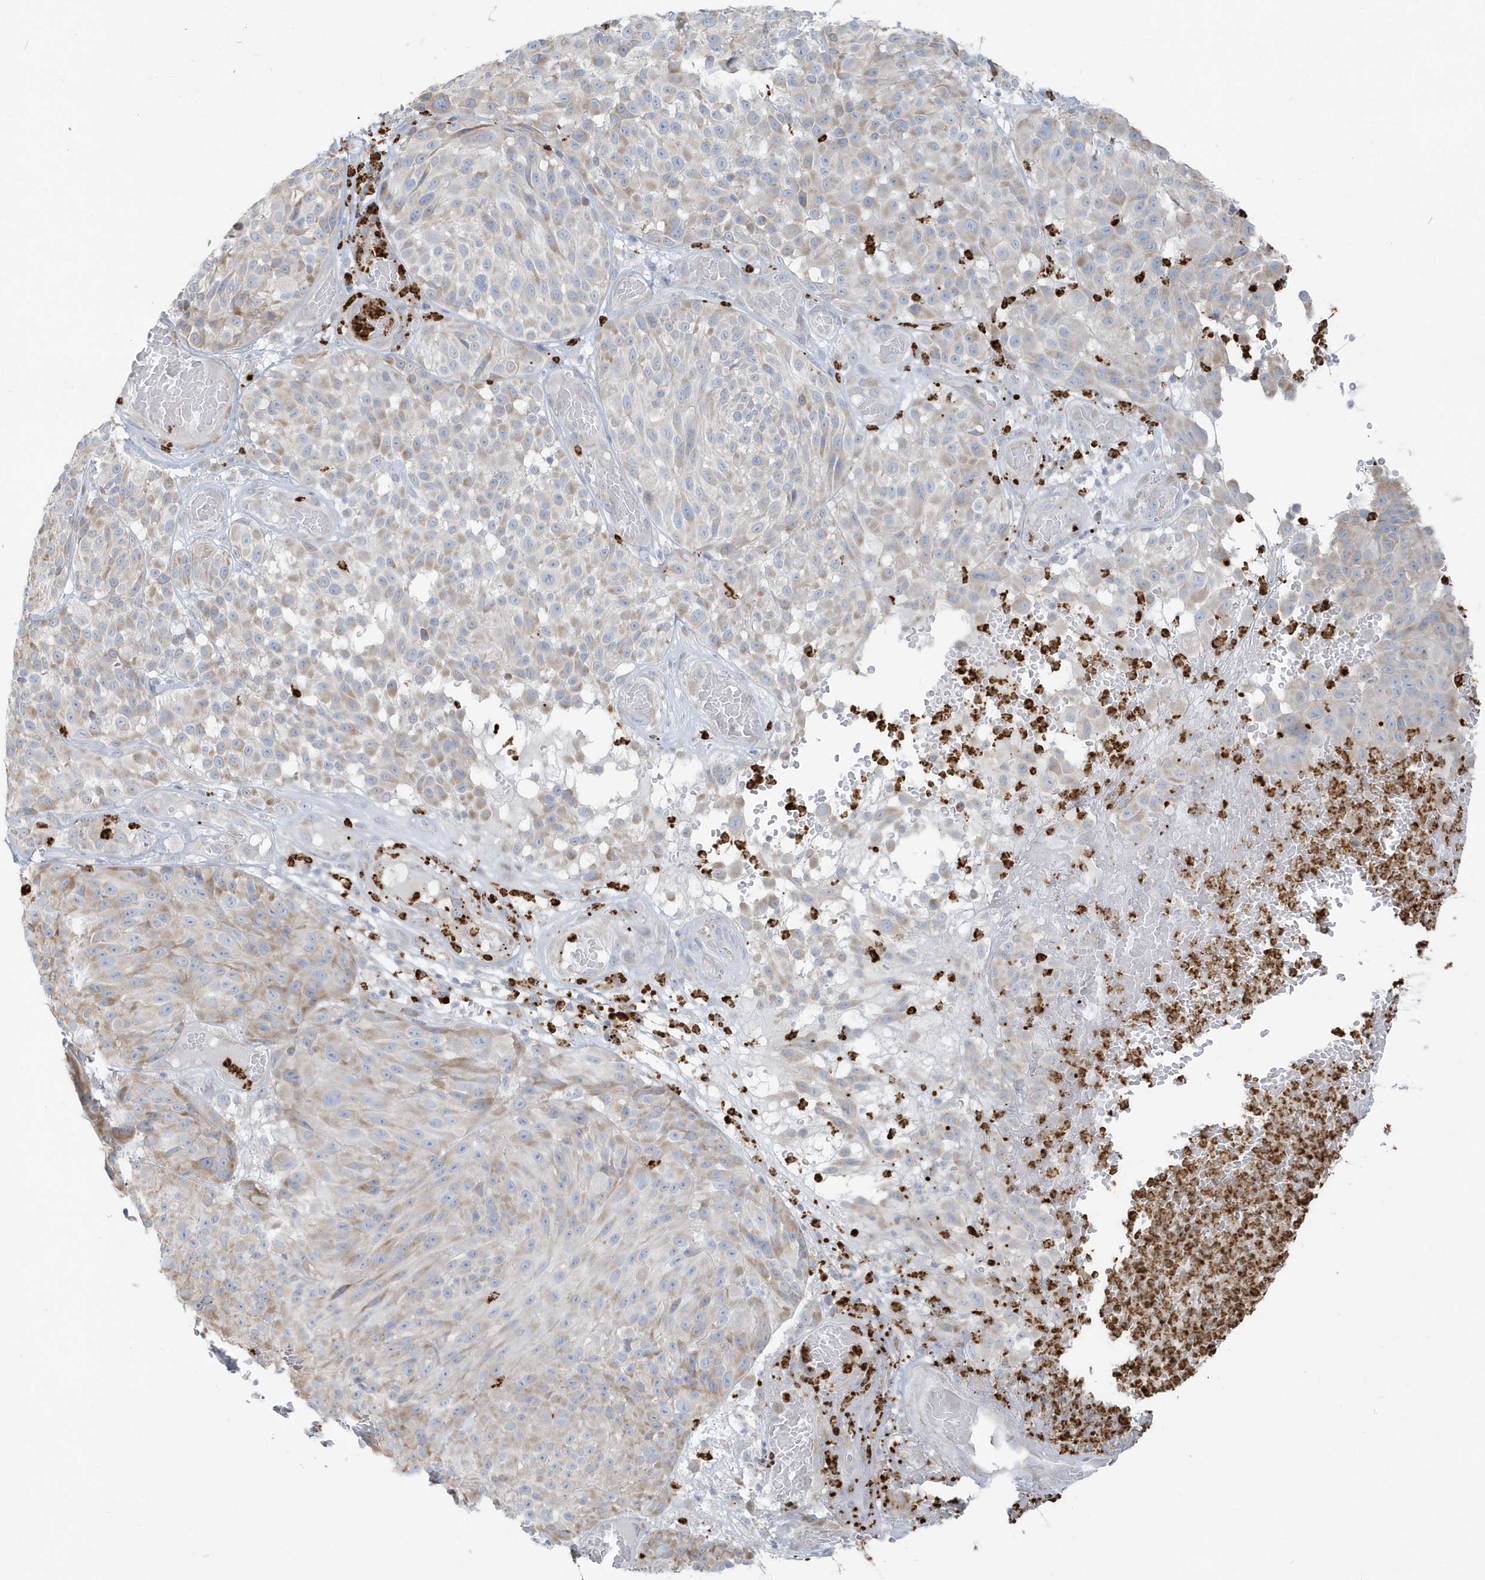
{"staining": {"intensity": "weak", "quantity": "25%-75%", "location": "cytoplasmic/membranous"}, "tissue": "melanoma", "cell_type": "Tumor cells", "image_type": "cancer", "snomed": [{"axis": "morphology", "description": "Malignant melanoma, NOS"}, {"axis": "topography", "description": "Skin"}], "caption": "Tumor cells demonstrate weak cytoplasmic/membranous staining in about 25%-75% of cells in malignant melanoma.", "gene": "CCNJ", "patient": {"sex": "male", "age": 83}}